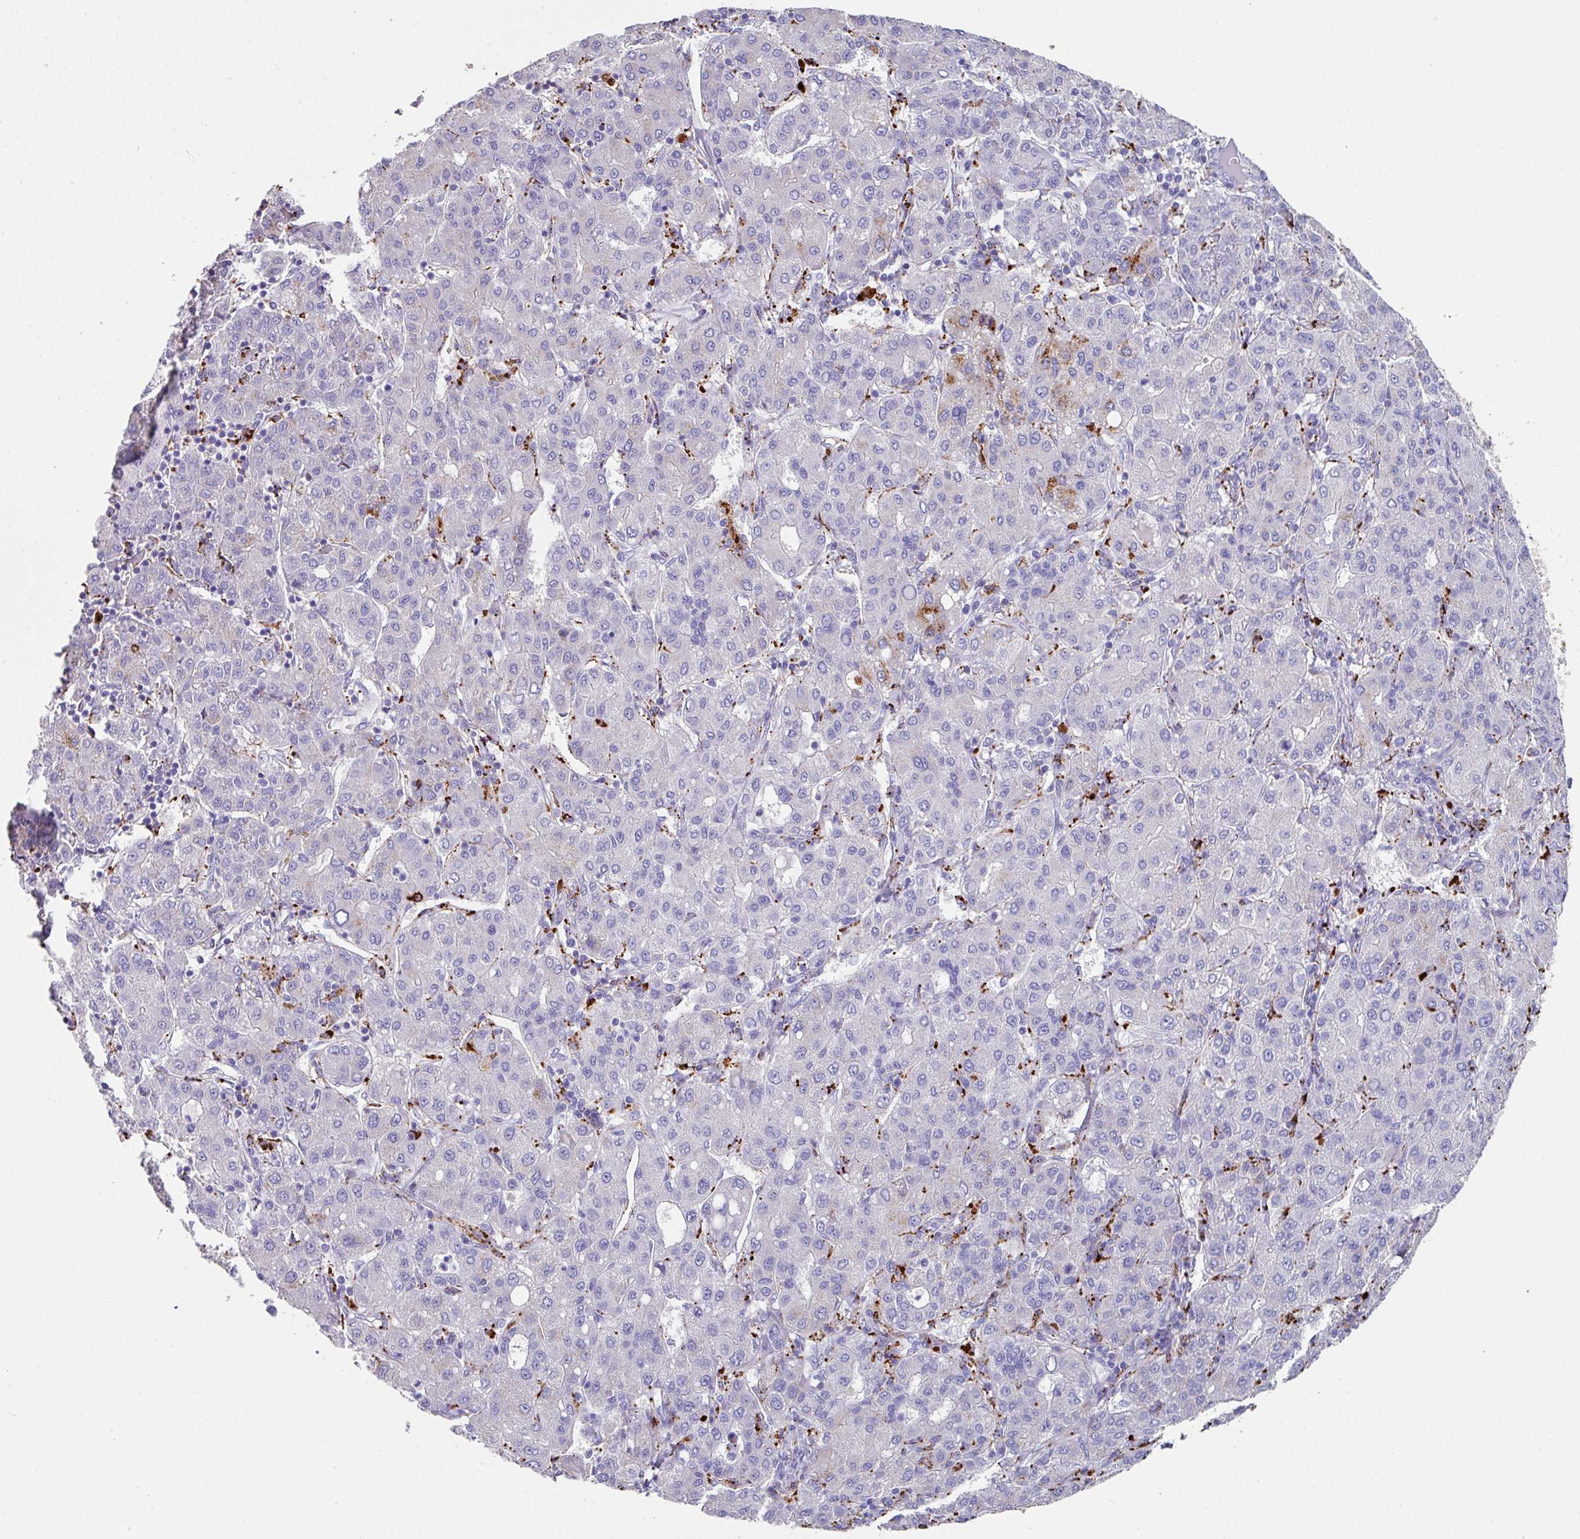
{"staining": {"intensity": "negative", "quantity": "none", "location": "none"}, "tissue": "liver cancer", "cell_type": "Tumor cells", "image_type": "cancer", "snomed": [{"axis": "morphology", "description": "Carcinoma, Hepatocellular, NOS"}, {"axis": "topography", "description": "Liver"}], "caption": "DAB immunohistochemical staining of liver cancer (hepatocellular carcinoma) exhibits no significant expression in tumor cells.", "gene": "CPVL", "patient": {"sex": "male", "age": 65}}